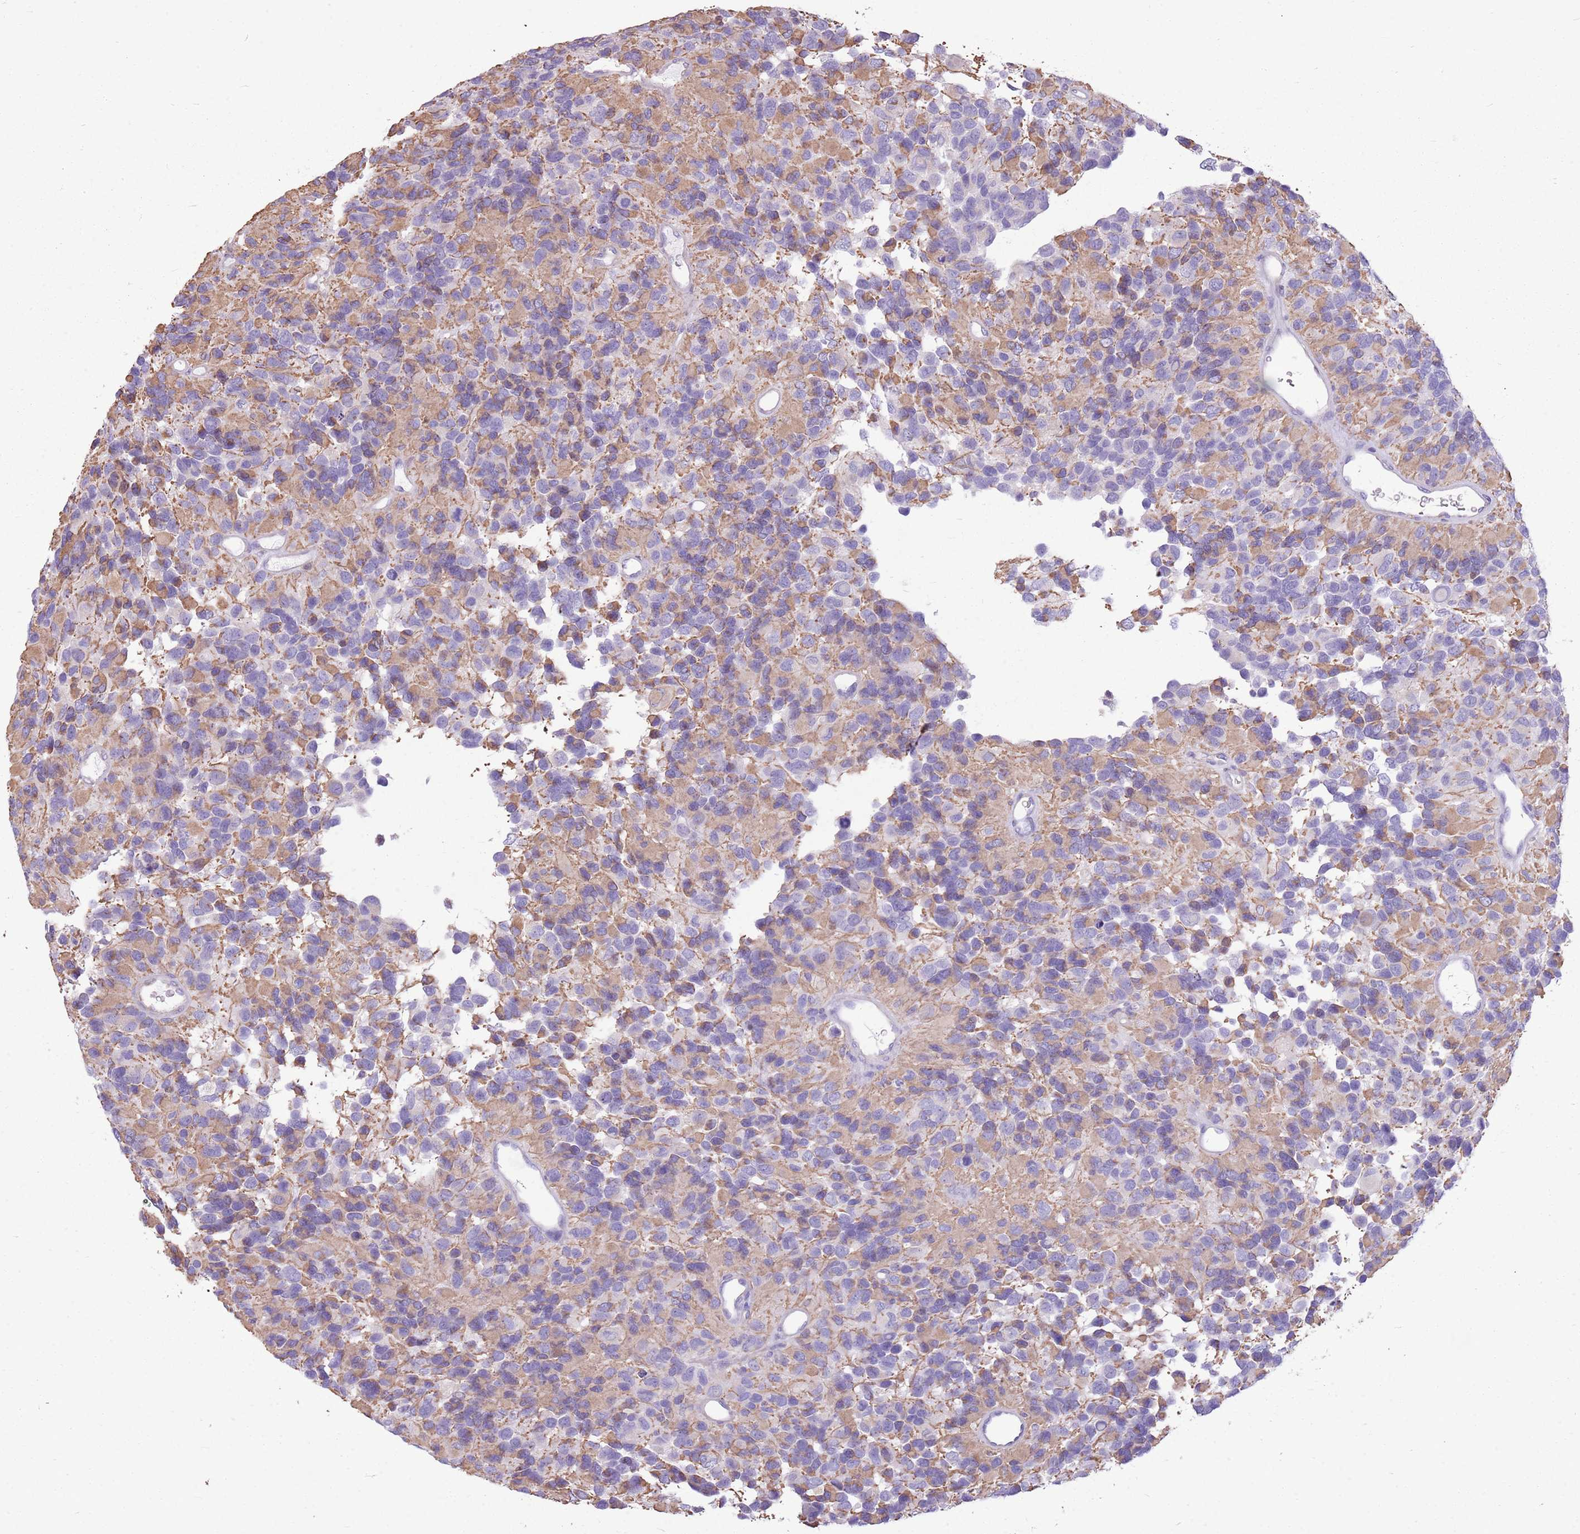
{"staining": {"intensity": "weak", "quantity": "25%-75%", "location": "cytoplasmic/membranous"}, "tissue": "glioma", "cell_type": "Tumor cells", "image_type": "cancer", "snomed": [{"axis": "morphology", "description": "Glioma, malignant, High grade"}, {"axis": "topography", "description": "Brain"}], "caption": "This is an image of immunohistochemistry staining of glioma, which shows weak staining in the cytoplasmic/membranous of tumor cells.", "gene": "KCTD19", "patient": {"sex": "male", "age": 77}}